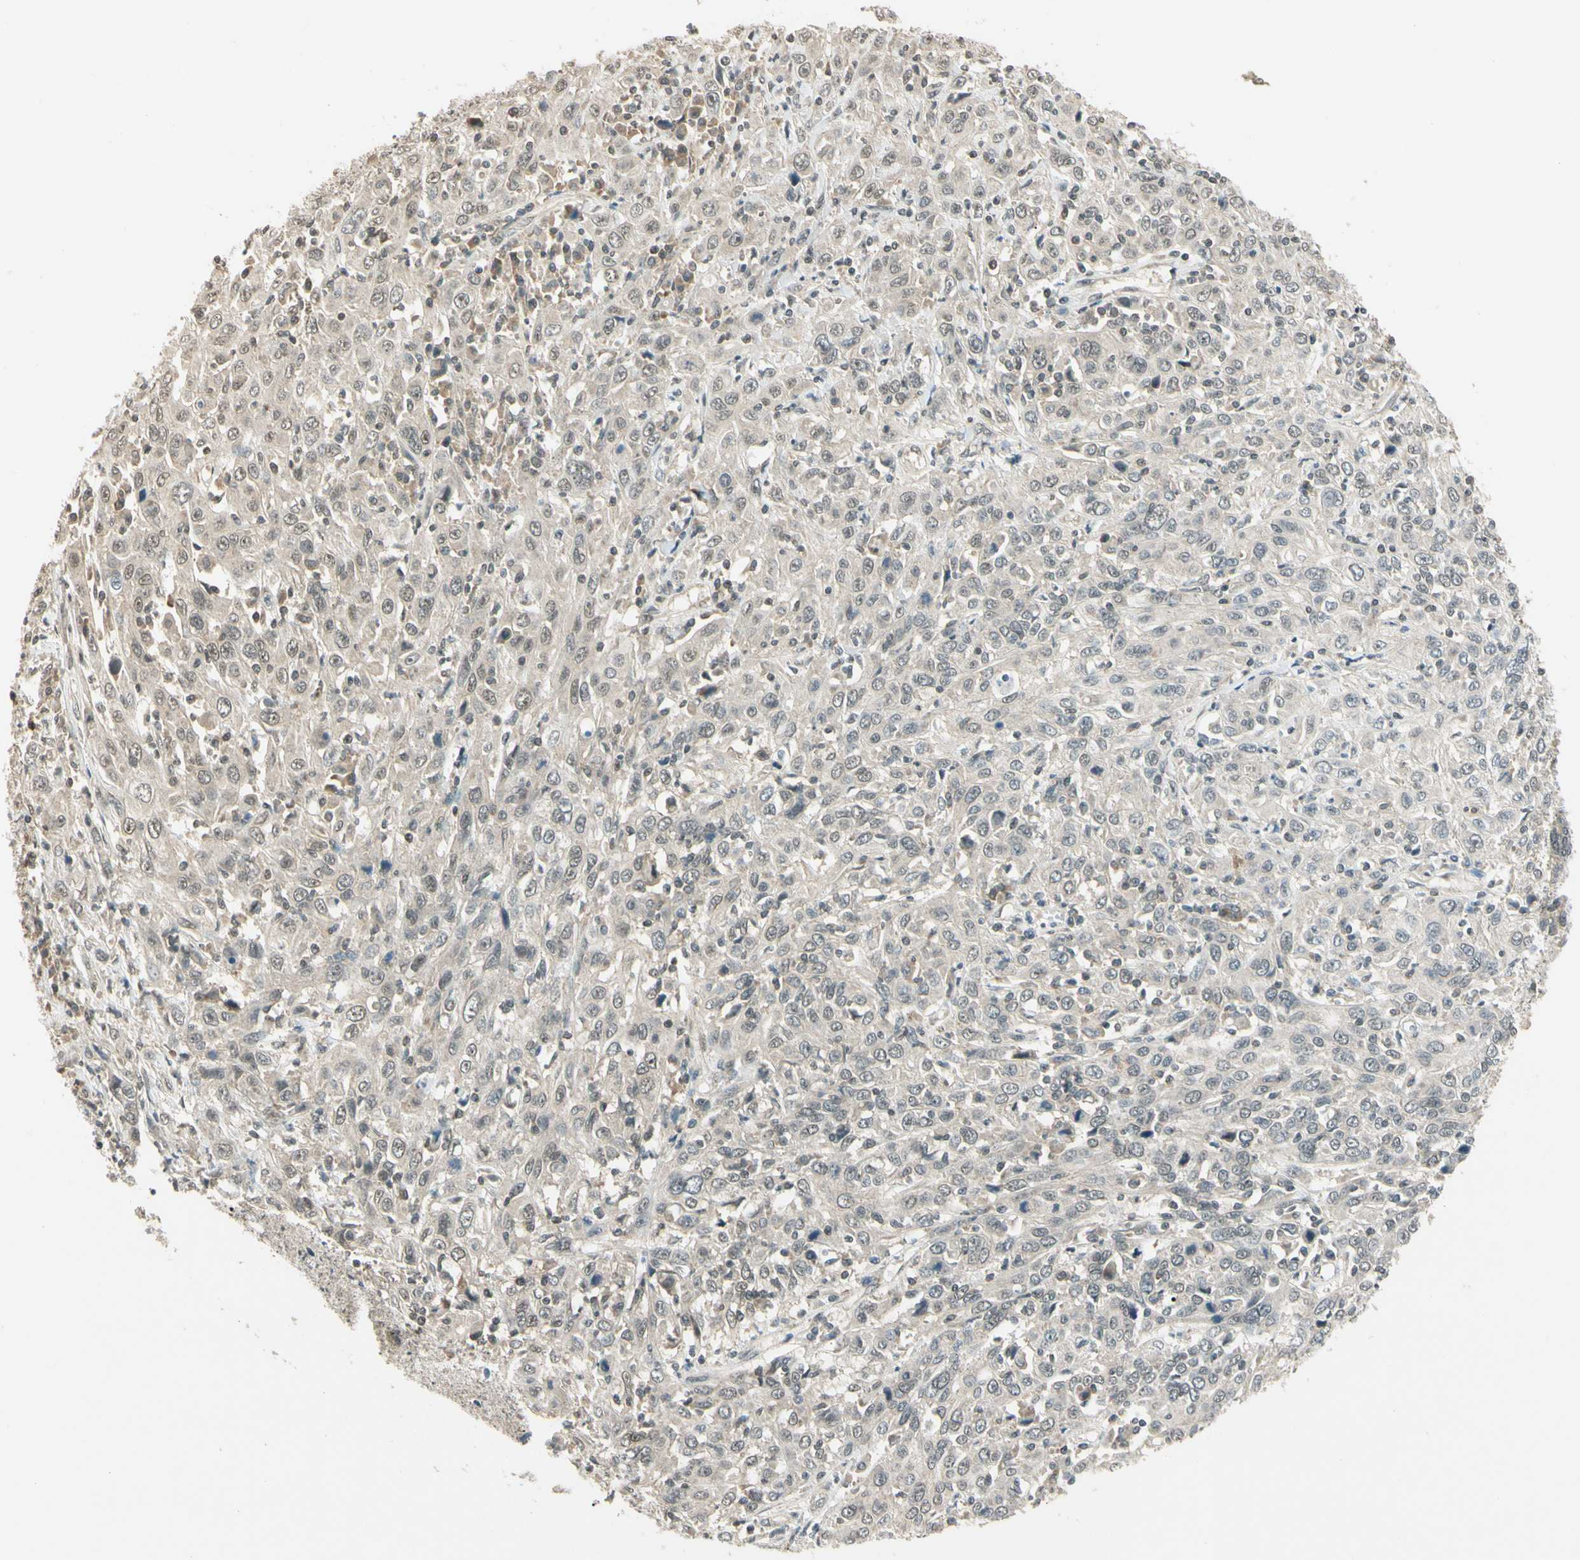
{"staining": {"intensity": "weak", "quantity": "25%-75%", "location": "cytoplasmic/membranous,nuclear"}, "tissue": "cervical cancer", "cell_type": "Tumor cells", "image_type": "cancer", "snomed": [{"axis": "morphology", "description": "Squamous cell carcinoma, NOS"}, {"axis": "topography", "description": "Cervix"}], "caption": "Human cervical cancer stained with a protein marker shows weak staining in tumor cells.", "gene": "ZSCAN12", "patient": {"sex": "female", "age": 46}}